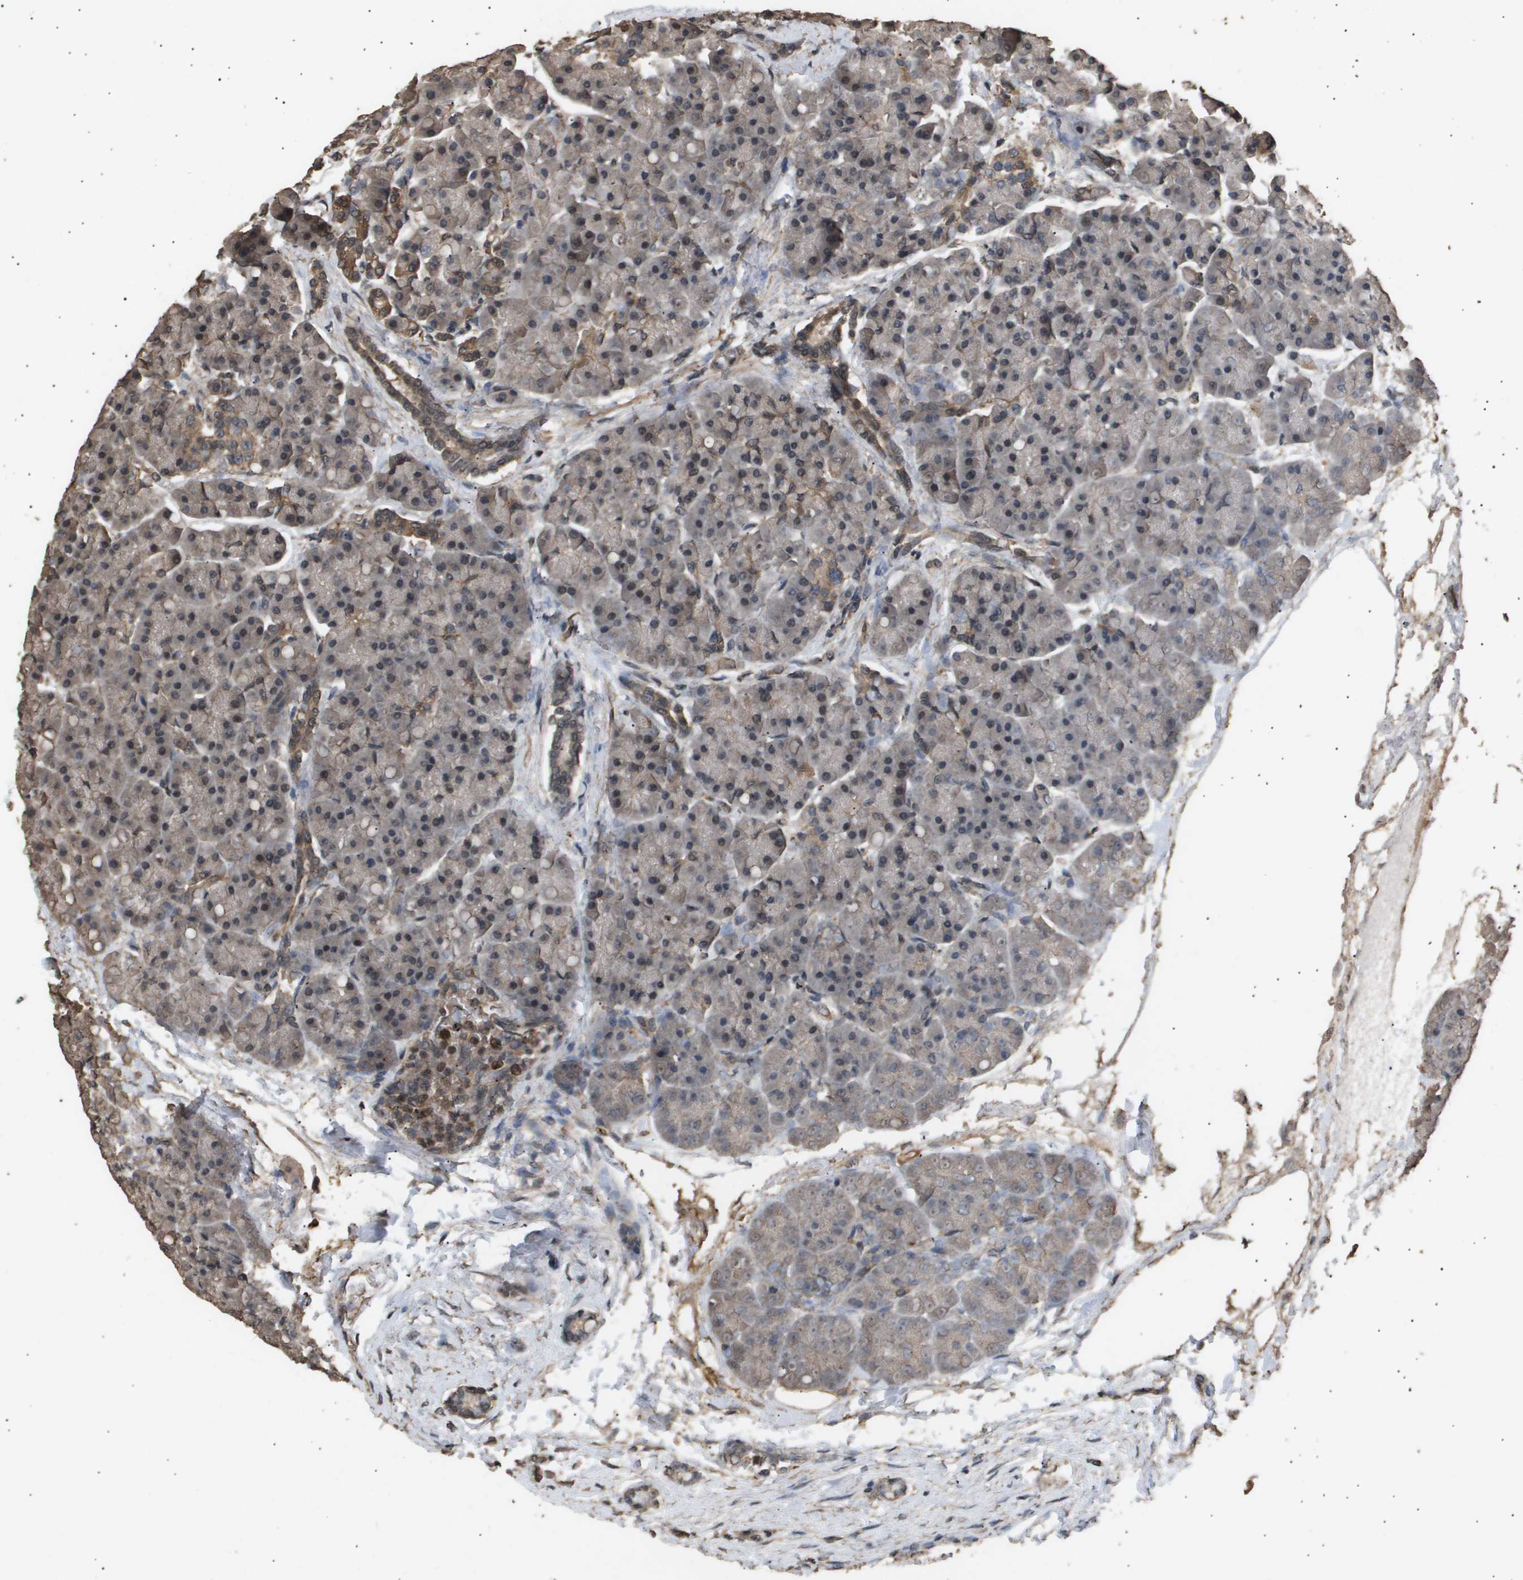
{"staining": {"intensity": "moderate", "quantity": "25%-75%", "location": "cytoplasmic/membranous"}, "tissue": "pancreas", "cell_type": "Exocrine glandular cells", "image_type": "normal", "snomed": [{"axis": "morphology", "description": "Normal tissue, NOS"}, {"axis": "topography", "description": "Pancreas"}], "caption": "Pancreas stained for a protein displays moderate cytoplasmic/membranous positivity in exocrine glandular cells. (IHC, brightfield microscopy, high magnification).", "gene": "ING1", "patient": {"sex": "female", "age": 43}}